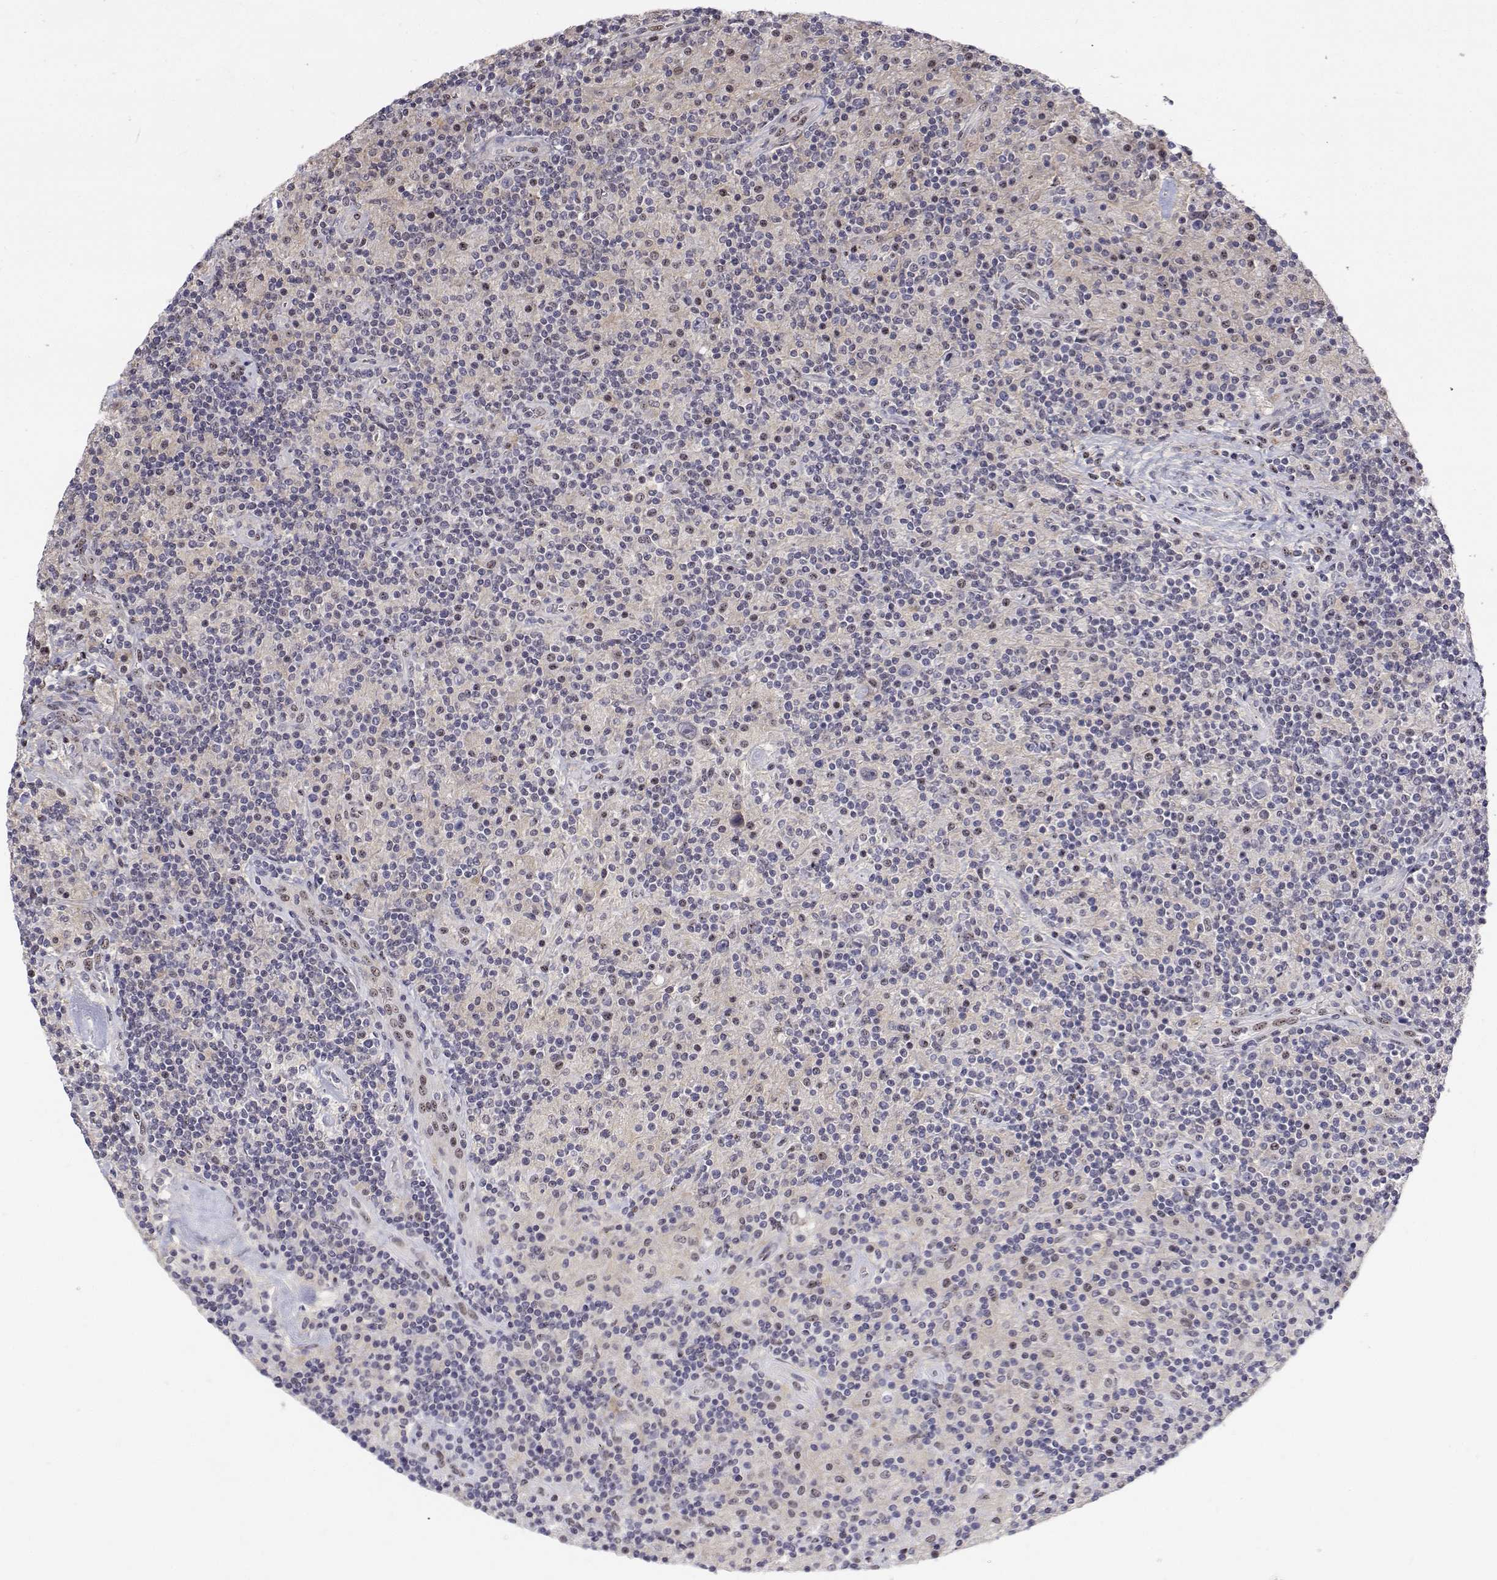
{"staining": {"intensity": "negative", "quantity": "none", "location": "none"}, "tissue": "lymphoma", "cell_type": "Tumor cells", "image_type": "cancer", "snomed": [{"axis": "morphology", "description": "Hodgkin's disease, NOS"}, {"axis": "topography", "description": "Lymph node"}], "caption": "Lymphoma was stained to show a protein in brown. There is no significant positivity in tumor cells.", "gene": "MYPN", "patient": {"sex": "male", "age": 70}}